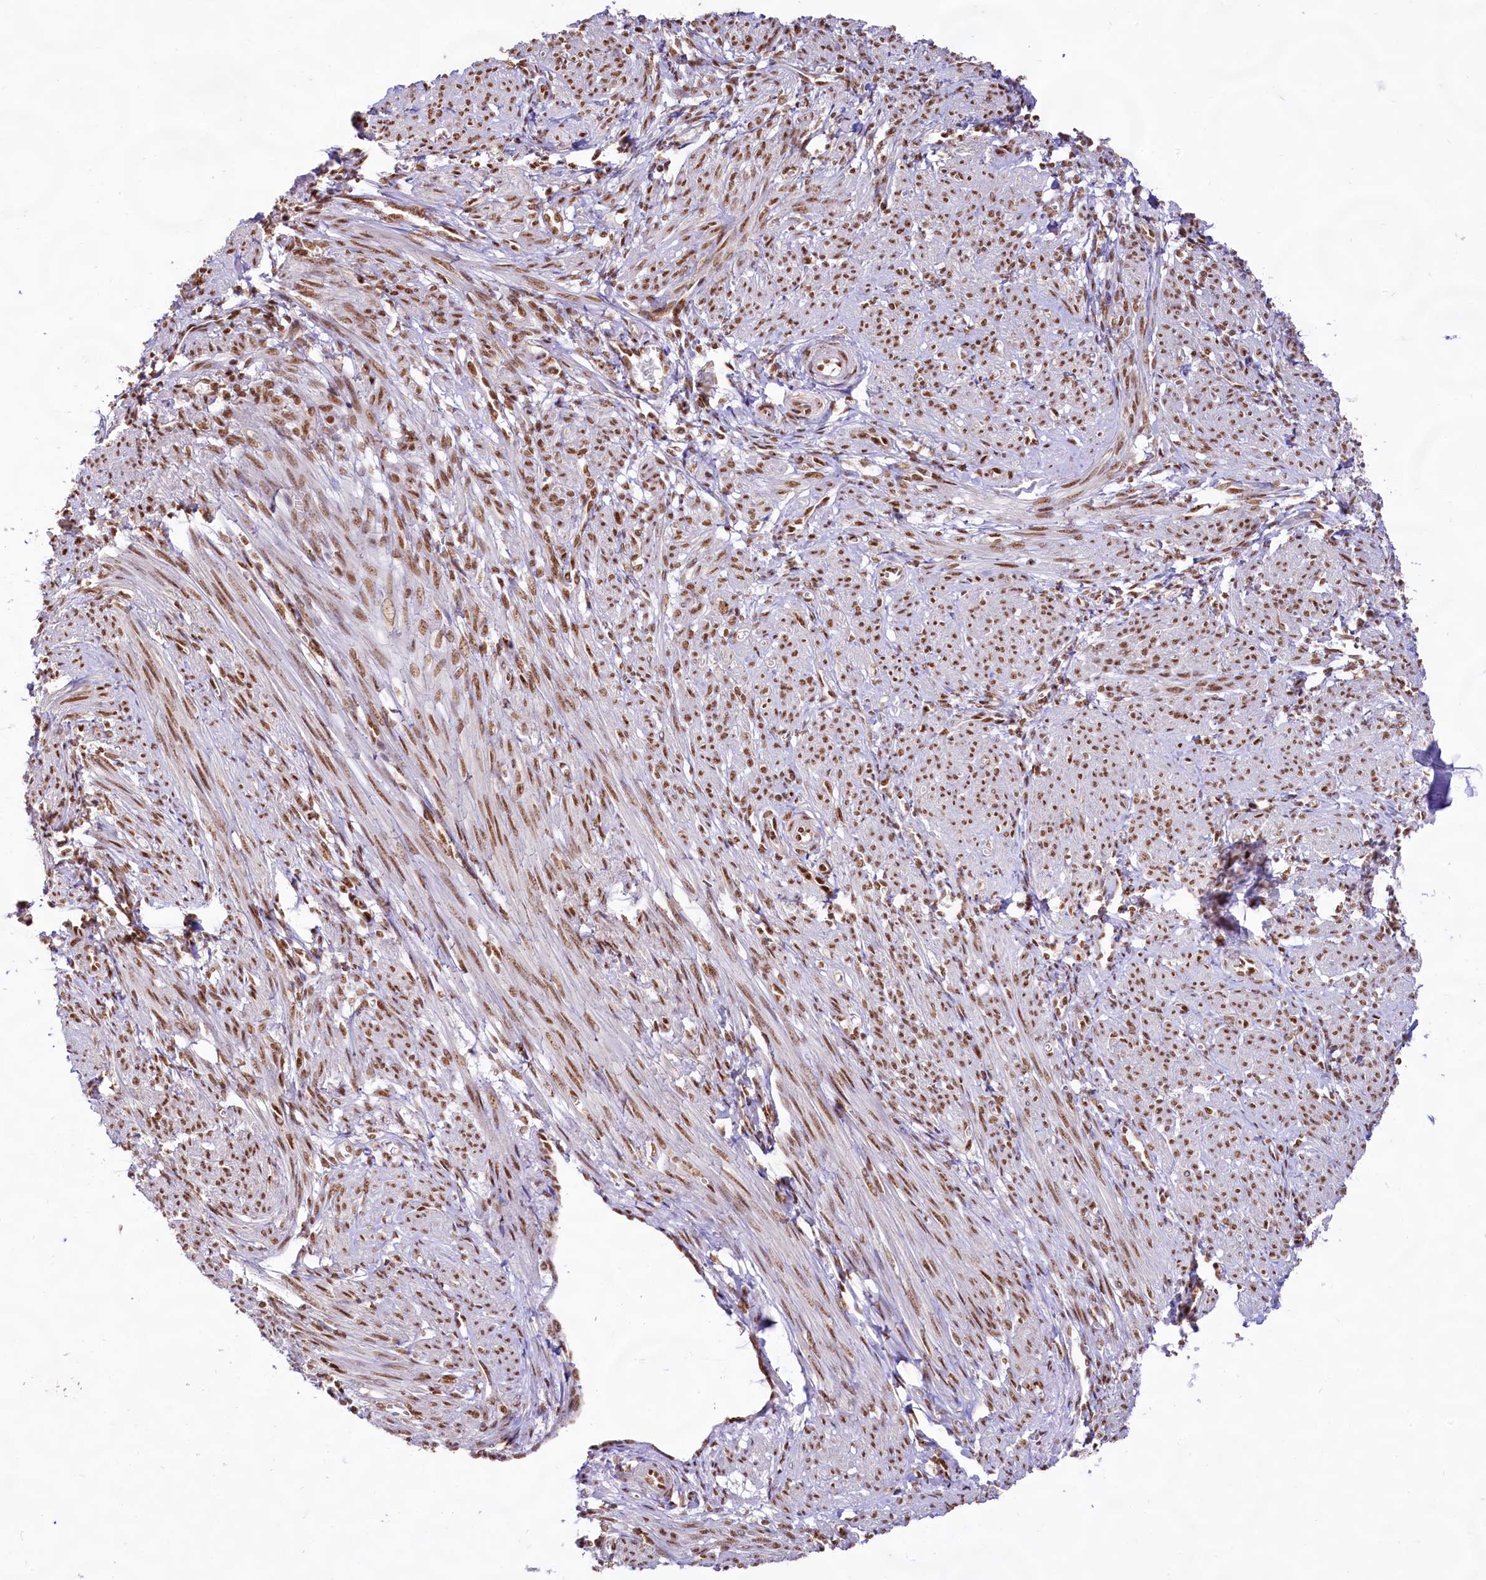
{"staining": {"intensity": "moderate", "quantity": "25%-75%", "location": "nuclear"}, "tissue": "smooth muscle", "cell_type": "Smooth muscle cells", "image_type": "normal", "snomed": [{"axis": "morphology", "description": "Normal tissue, NOS"}, {"axis": "topography", "description": "Smooth muscle"}], "caption": "The histopathology image demonstrates staining of normal smooth muscle, revealing moderate nuclear protein positivity (brown color) within smooth muscle cells. (brown staining indicates protein expression, while blue staining denotes nuclei).", "gene": "HIRA", "patient": {"sex": "female", "age": 39}}